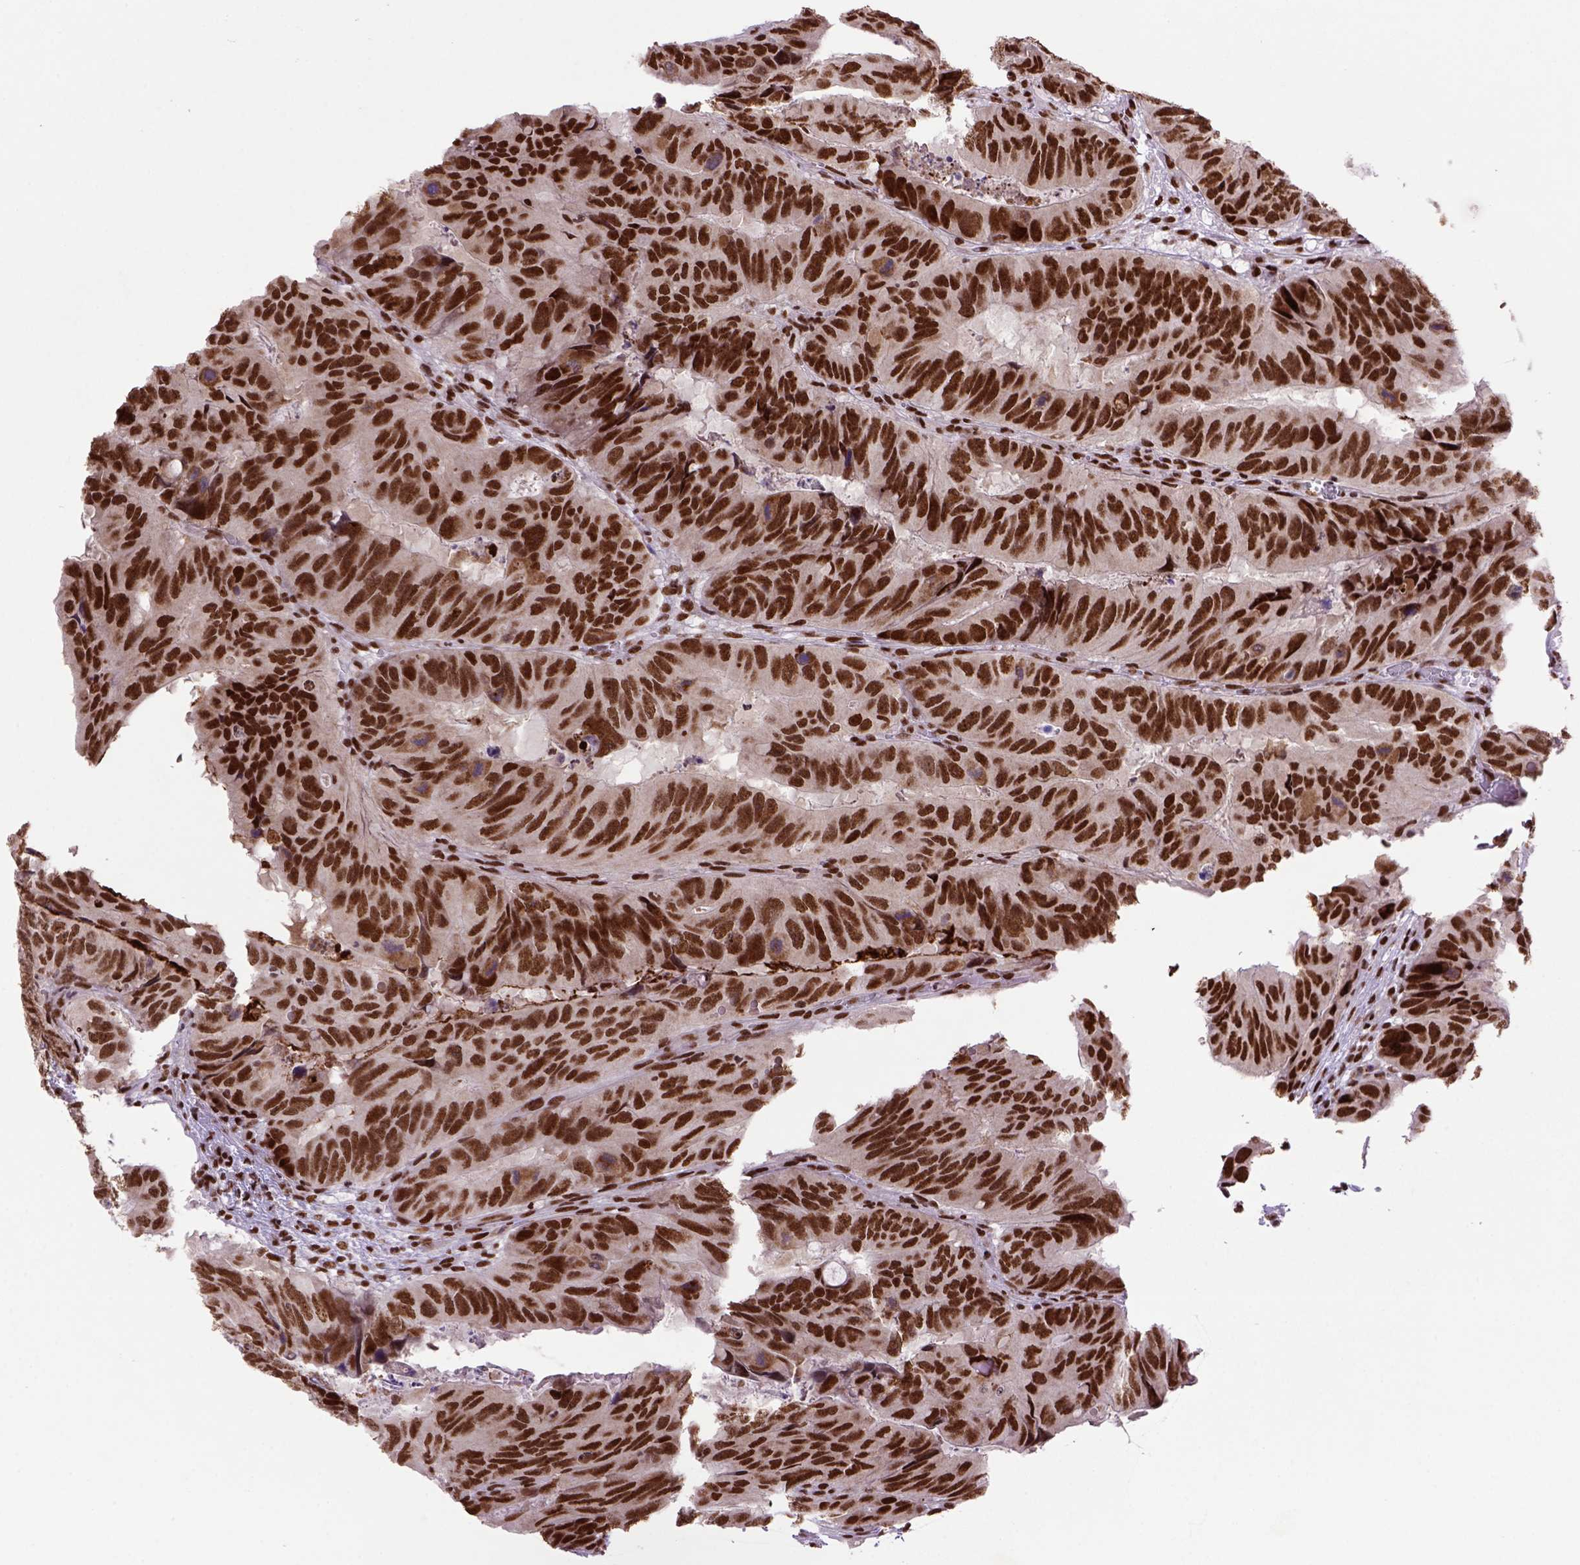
{"staining": {"intensity": "strong", "quantity": ">75%", "location": "nuclear"}, "tissue": "colorectal cancer", "cell_type": "Tumor cells", "image_type": "cancer", "snomed": [{"axis": "morphology", "description": "Adenocarcinoma, NOS"}, {"axis": "topography", "description": "Colon"}], "caption": "IHC (DAB) staining of human adenocarcinoma (colorectal) reveals strong nuclear protein expression in about >75% of tumor cells.", "gene": "NSMCE2", "patient": {"sex": "male", "age": 79}}